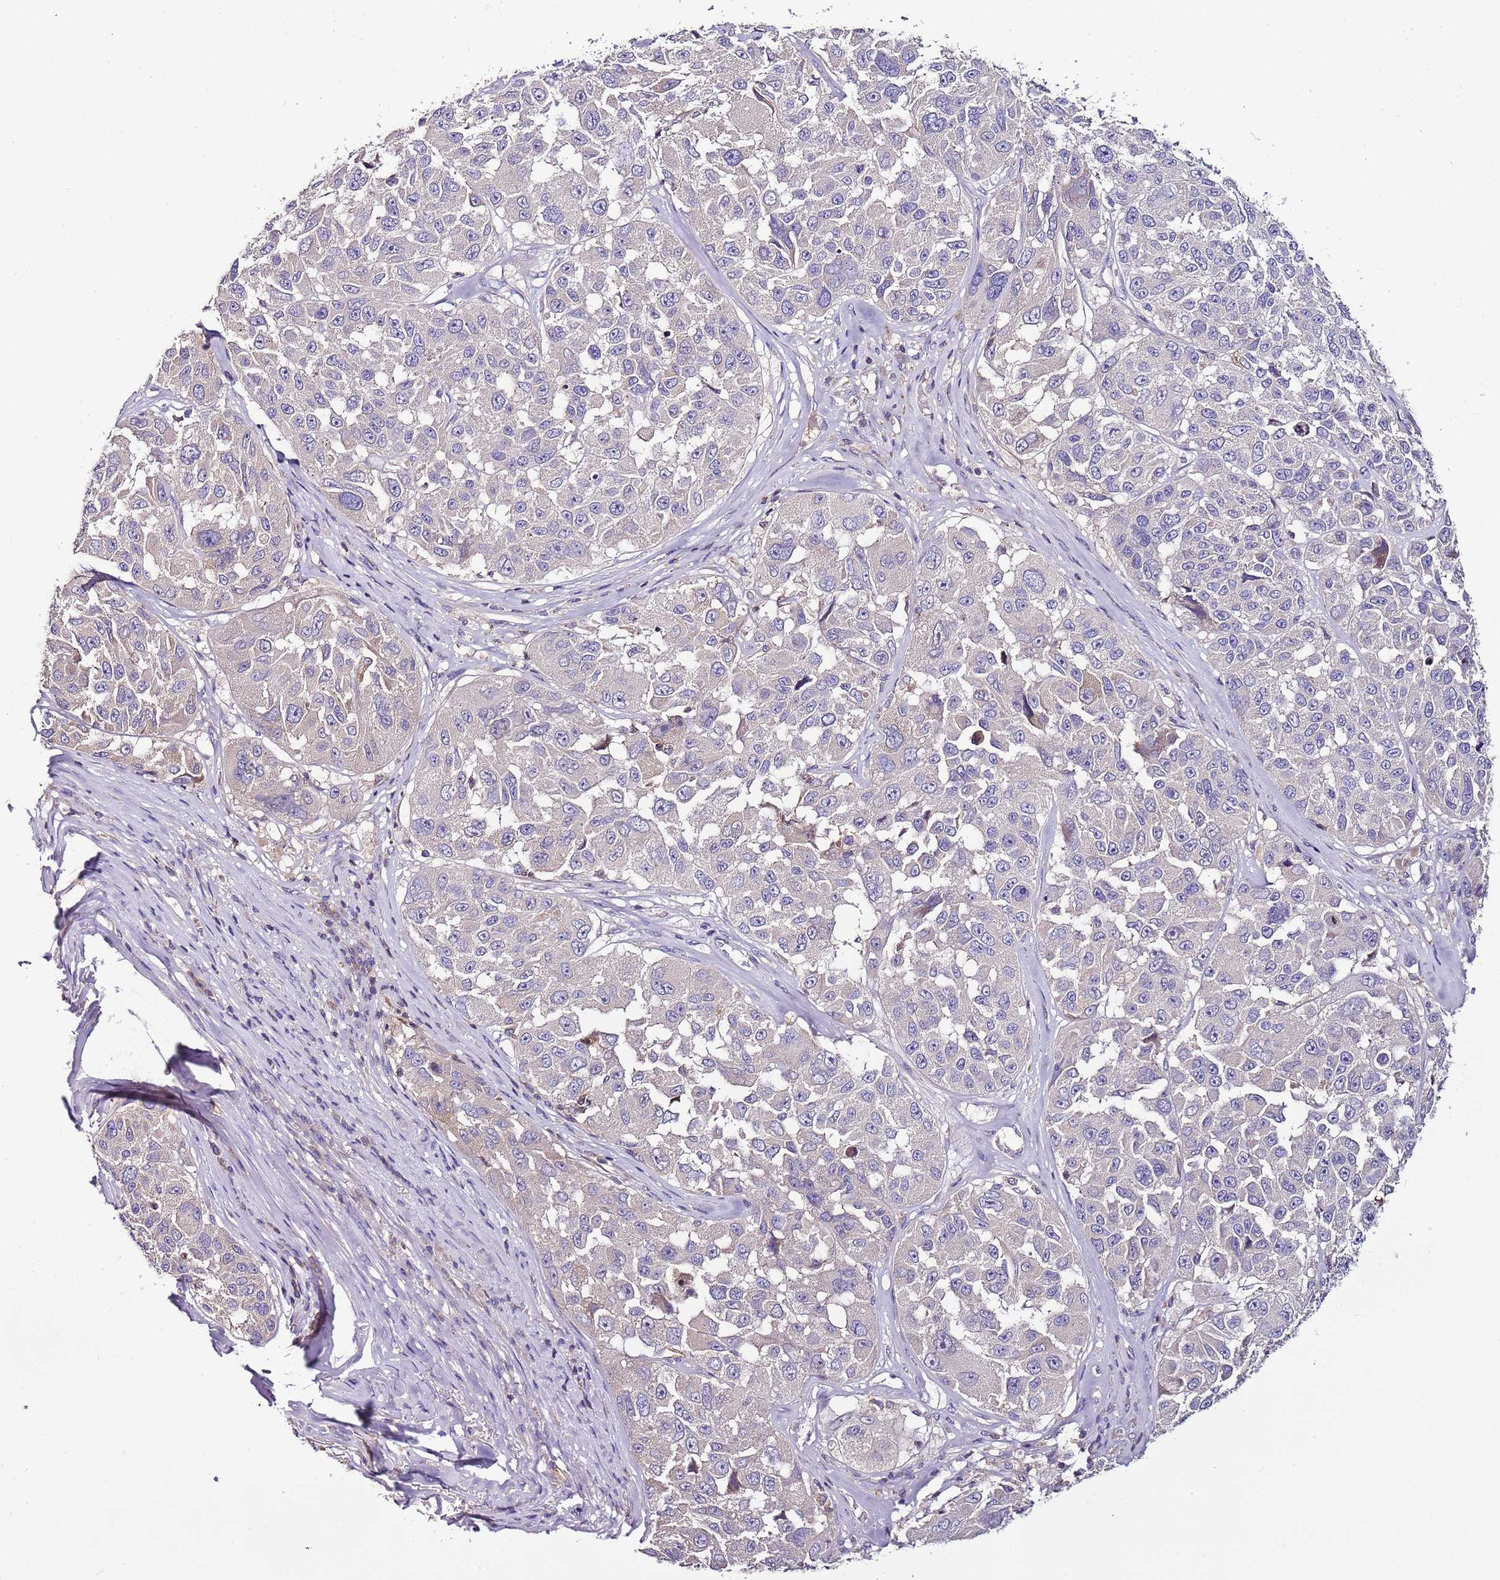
{"staining": {"intensity": "negative", "quantity": "none", "location": "none"}, "tissue": "melanoma", "cell_type": "Tumor cells", "image_type": "cancer", "snomed": [{"axis": "morphology", "description": "Malignant melanoma, NOS"}, {"axis": "topography", "description": "Skin"}], "caption": "Immunohistochemistry (IHC) image of neoplastic tissue: human melanoma stained with DAB (3,3'-diaminobenzidine) reveals no significant protein expression in tumor cells.", "gene": "IGIP", "patient": {"sex": "female", "age": 66}}